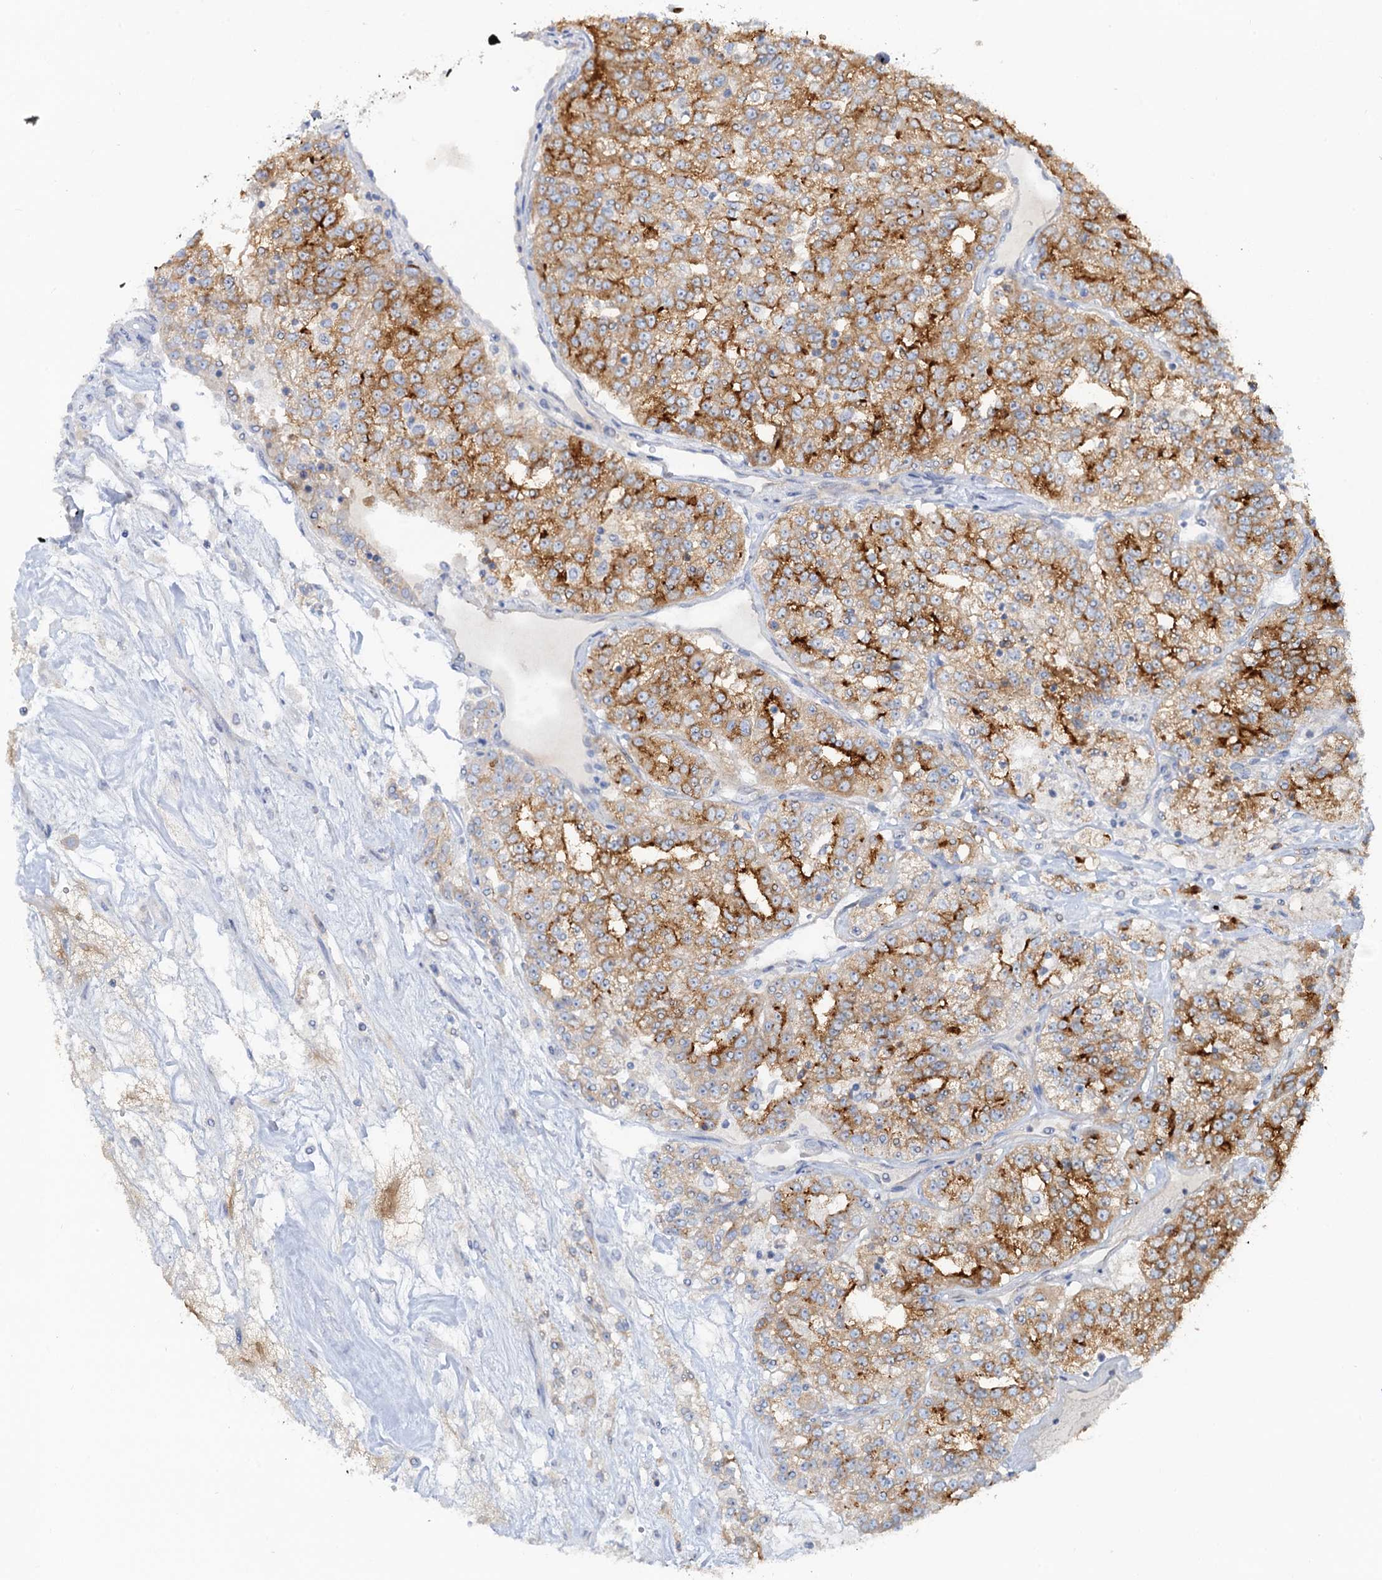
{"staining": {"intensity": "strong", "quantity": "25%-75%", "location": "cytoplasmic/membranous"}, "tissue": "renal cancer", "cell_type": "Tumor cells", "image_type": "cancer", "snomed": [{"axis": "morphology", "description": "Adenocarcinoma, NOS"}, {"axis": "topography", "description": "Kidney"}], "caption": "High-magnification brightfield microscopy of renal adenocarcinoma stained with DAB (3,3'-diaminobenzidine) (brown) and counterstained with hematoxylin (blue). tumor cells exhibit strong cytoplasmic/membranous staining is present in about25%-75% of cells.", "gene": "PLLP", "patient": {"sex": "female", "age": 63}}